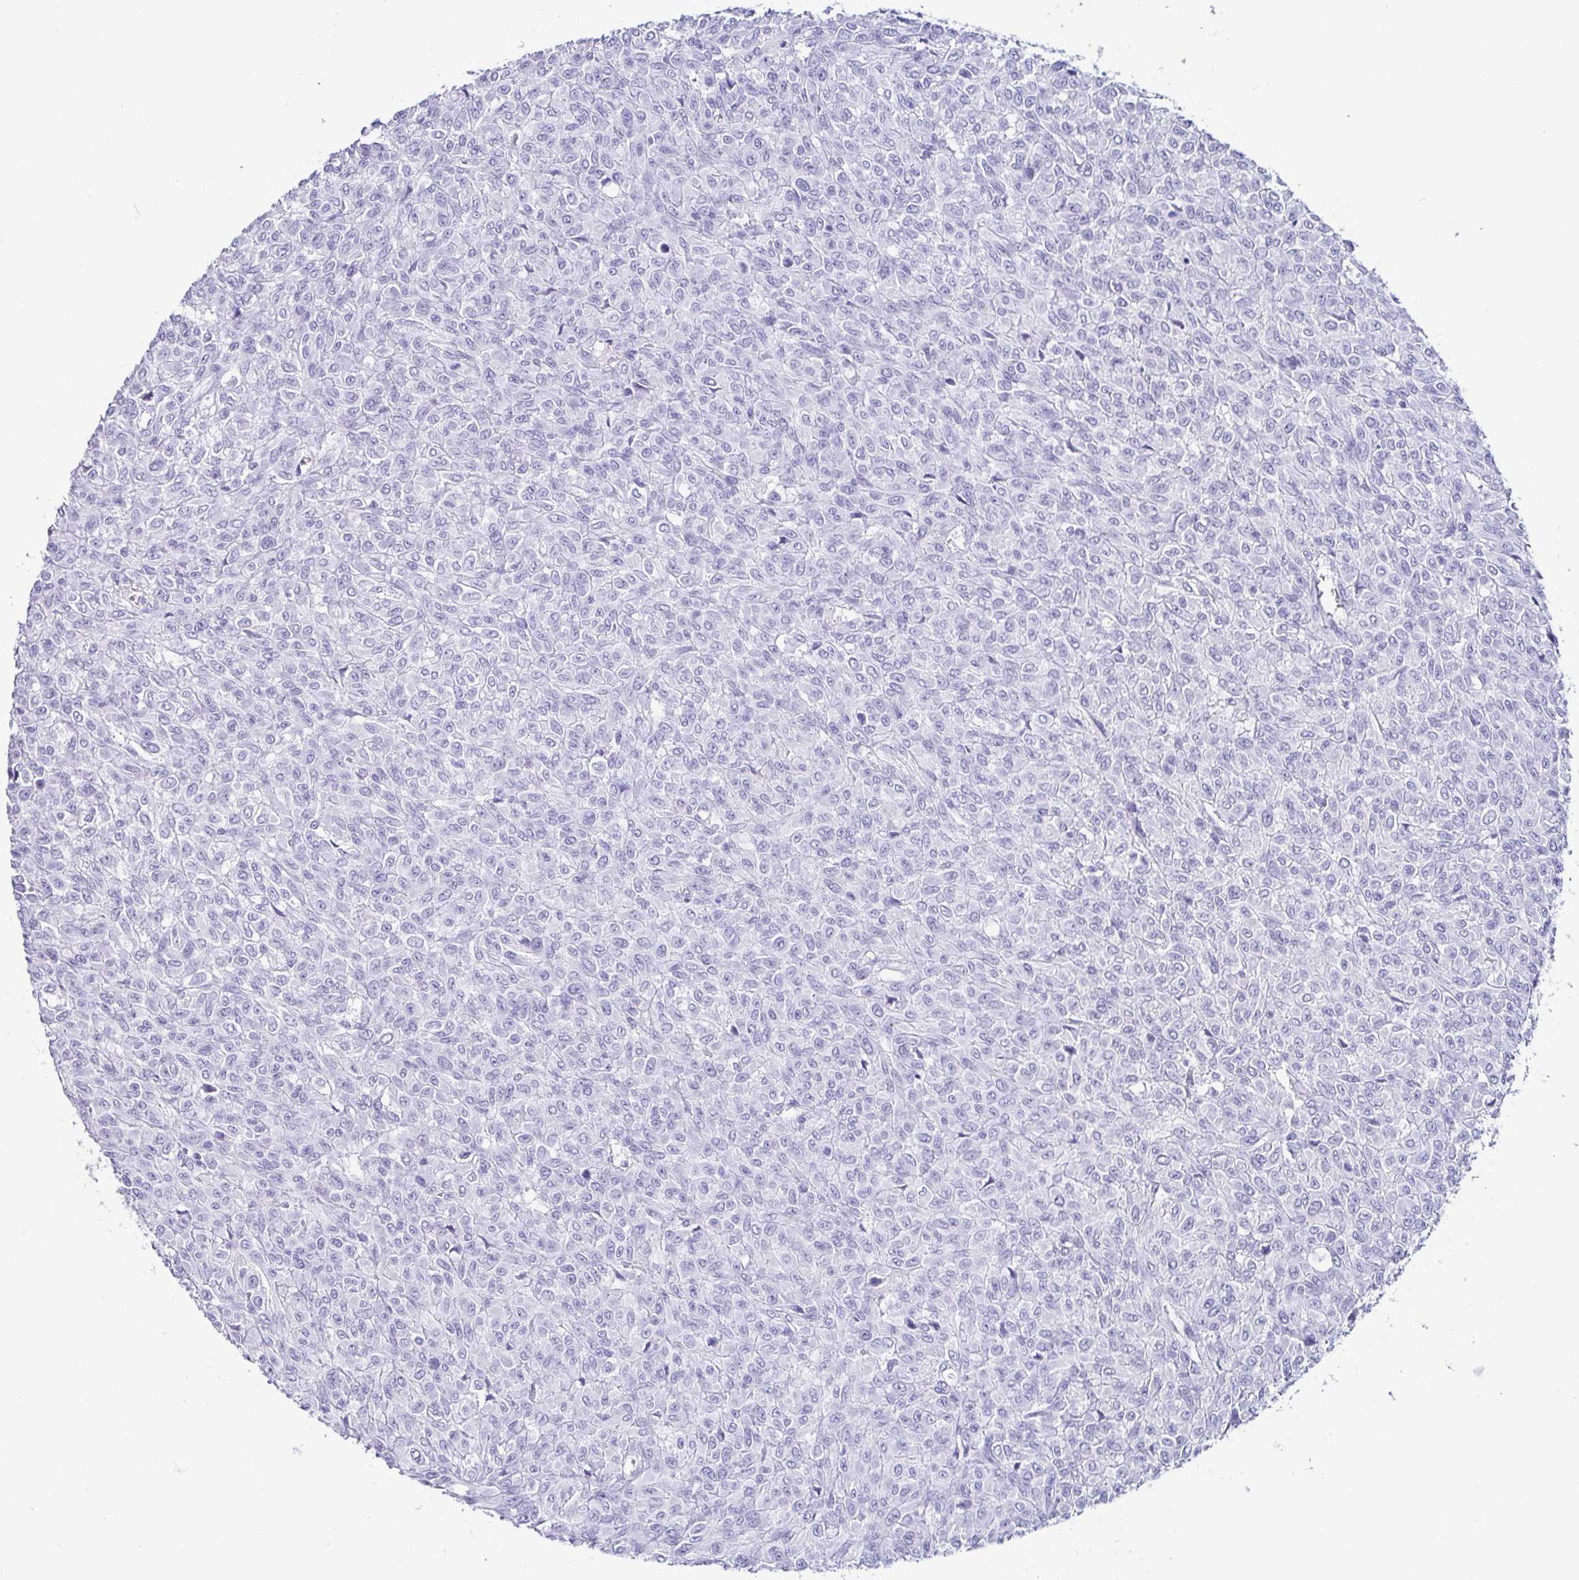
{"staining": {"intensity": "negative", "quantity": "none", "location": "none"}, "tissue": "renal cancer", "cell_type": "Tumor cells", "image_type": "cancer", "snomed": [{"axis": "morphology", "description": "Adenocarcinoma, NOS"}, {"axis": "topography", "description": "Kidney"}], "caption": "Immunohistochemistry of human renal cancer reveals no expression in tumor cells.", "gene": "CD164L2", "patient": {"sex": "male", "age": 58}}